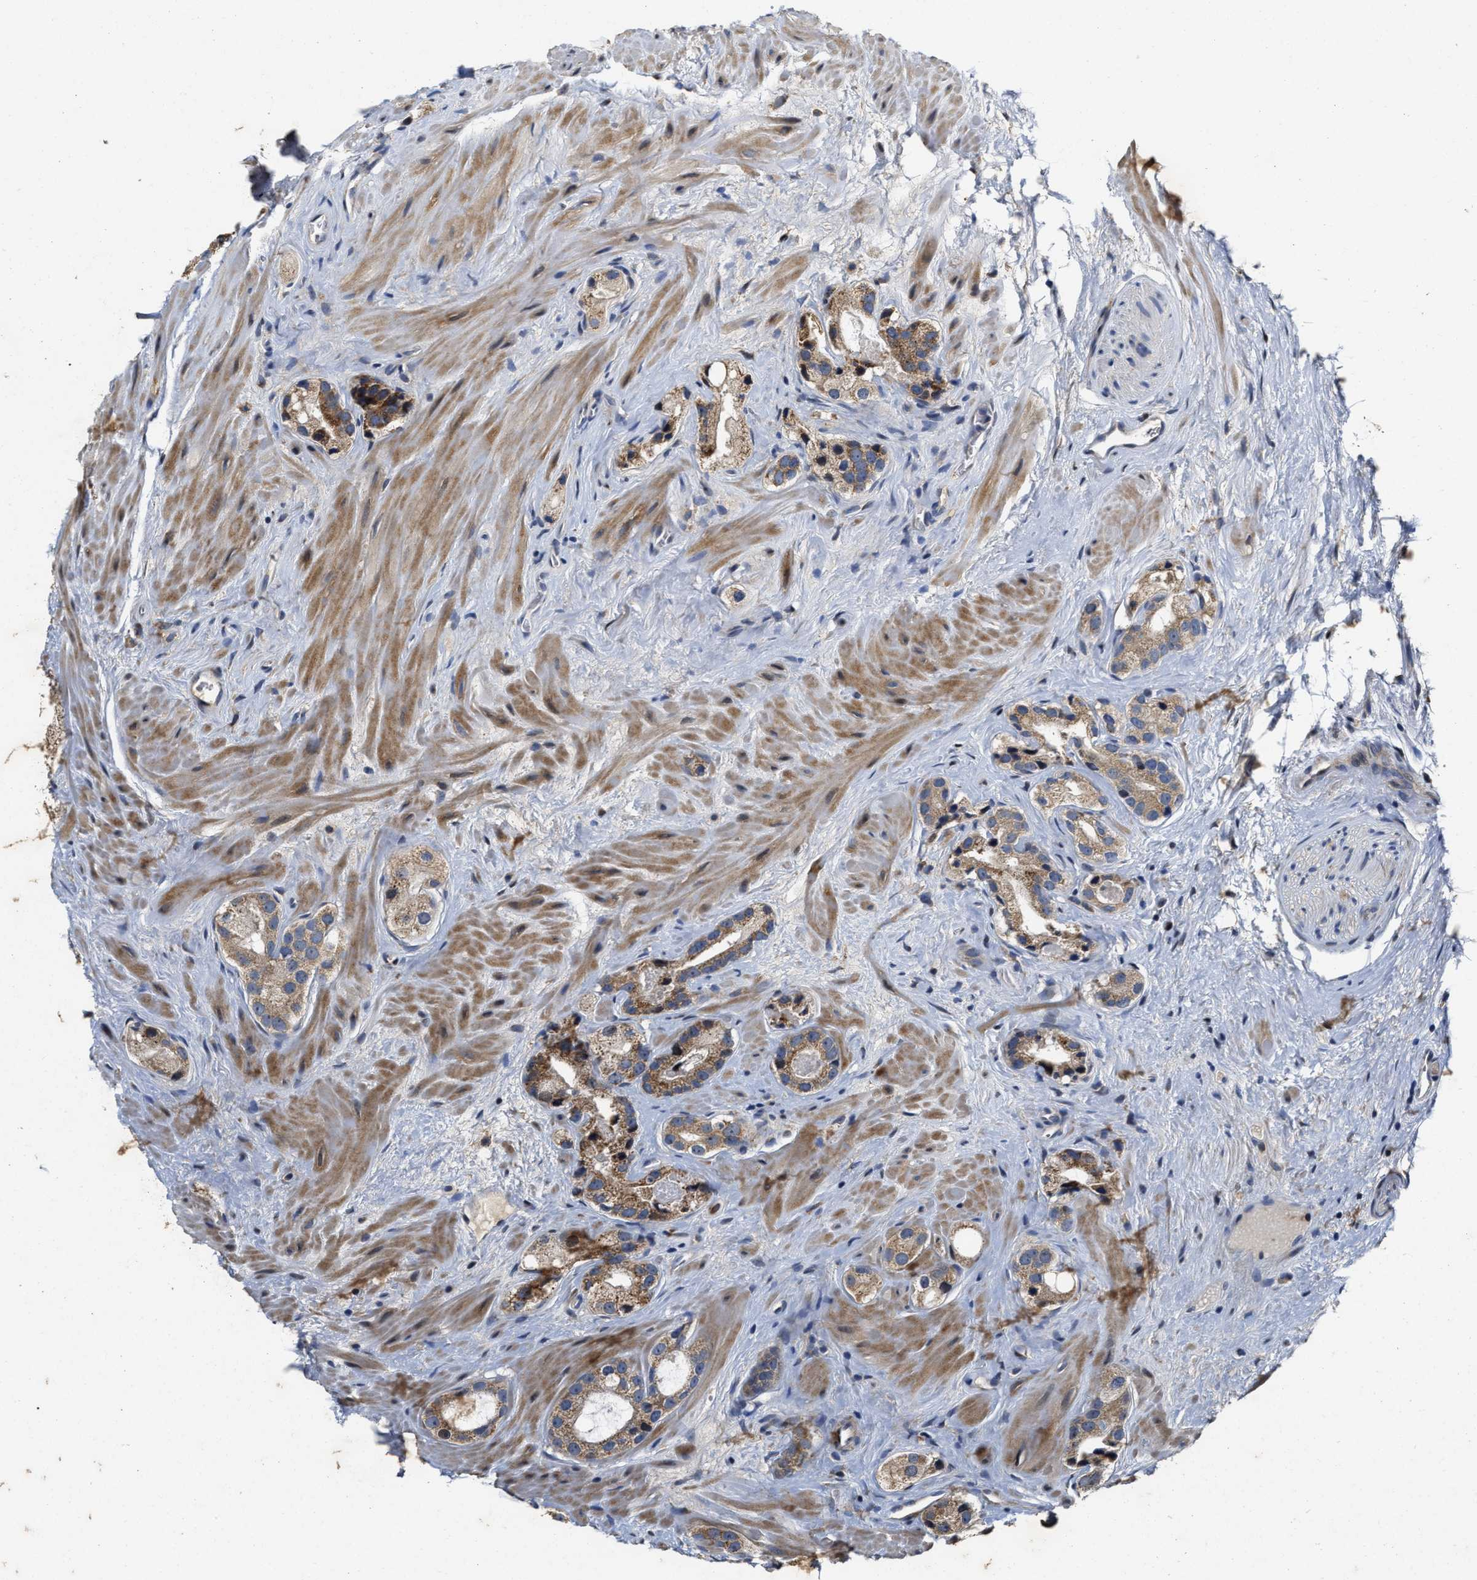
{"staining": {"intensity": "moderate", "quantity": ">75%", "location": "cytoplasmic/membranous"}, "tissue": "prostate cancer", "cell_type": "Tumor cells", "image_type": "cancer", "snomed": [{"axis": "morphology", "description": "Adenocarcinoma, High grade"}, {"axis": "topography", "description": "Prostate"}], "caption": "A medium amount of moderate cytoplasmic/membranous positivity is appreciated in about >75% of tumor cells in prostate adenocarcinoma (high-grade) tissue.", "gene": "SCYL2", "patient": {"sex": "male", "age": 63}}